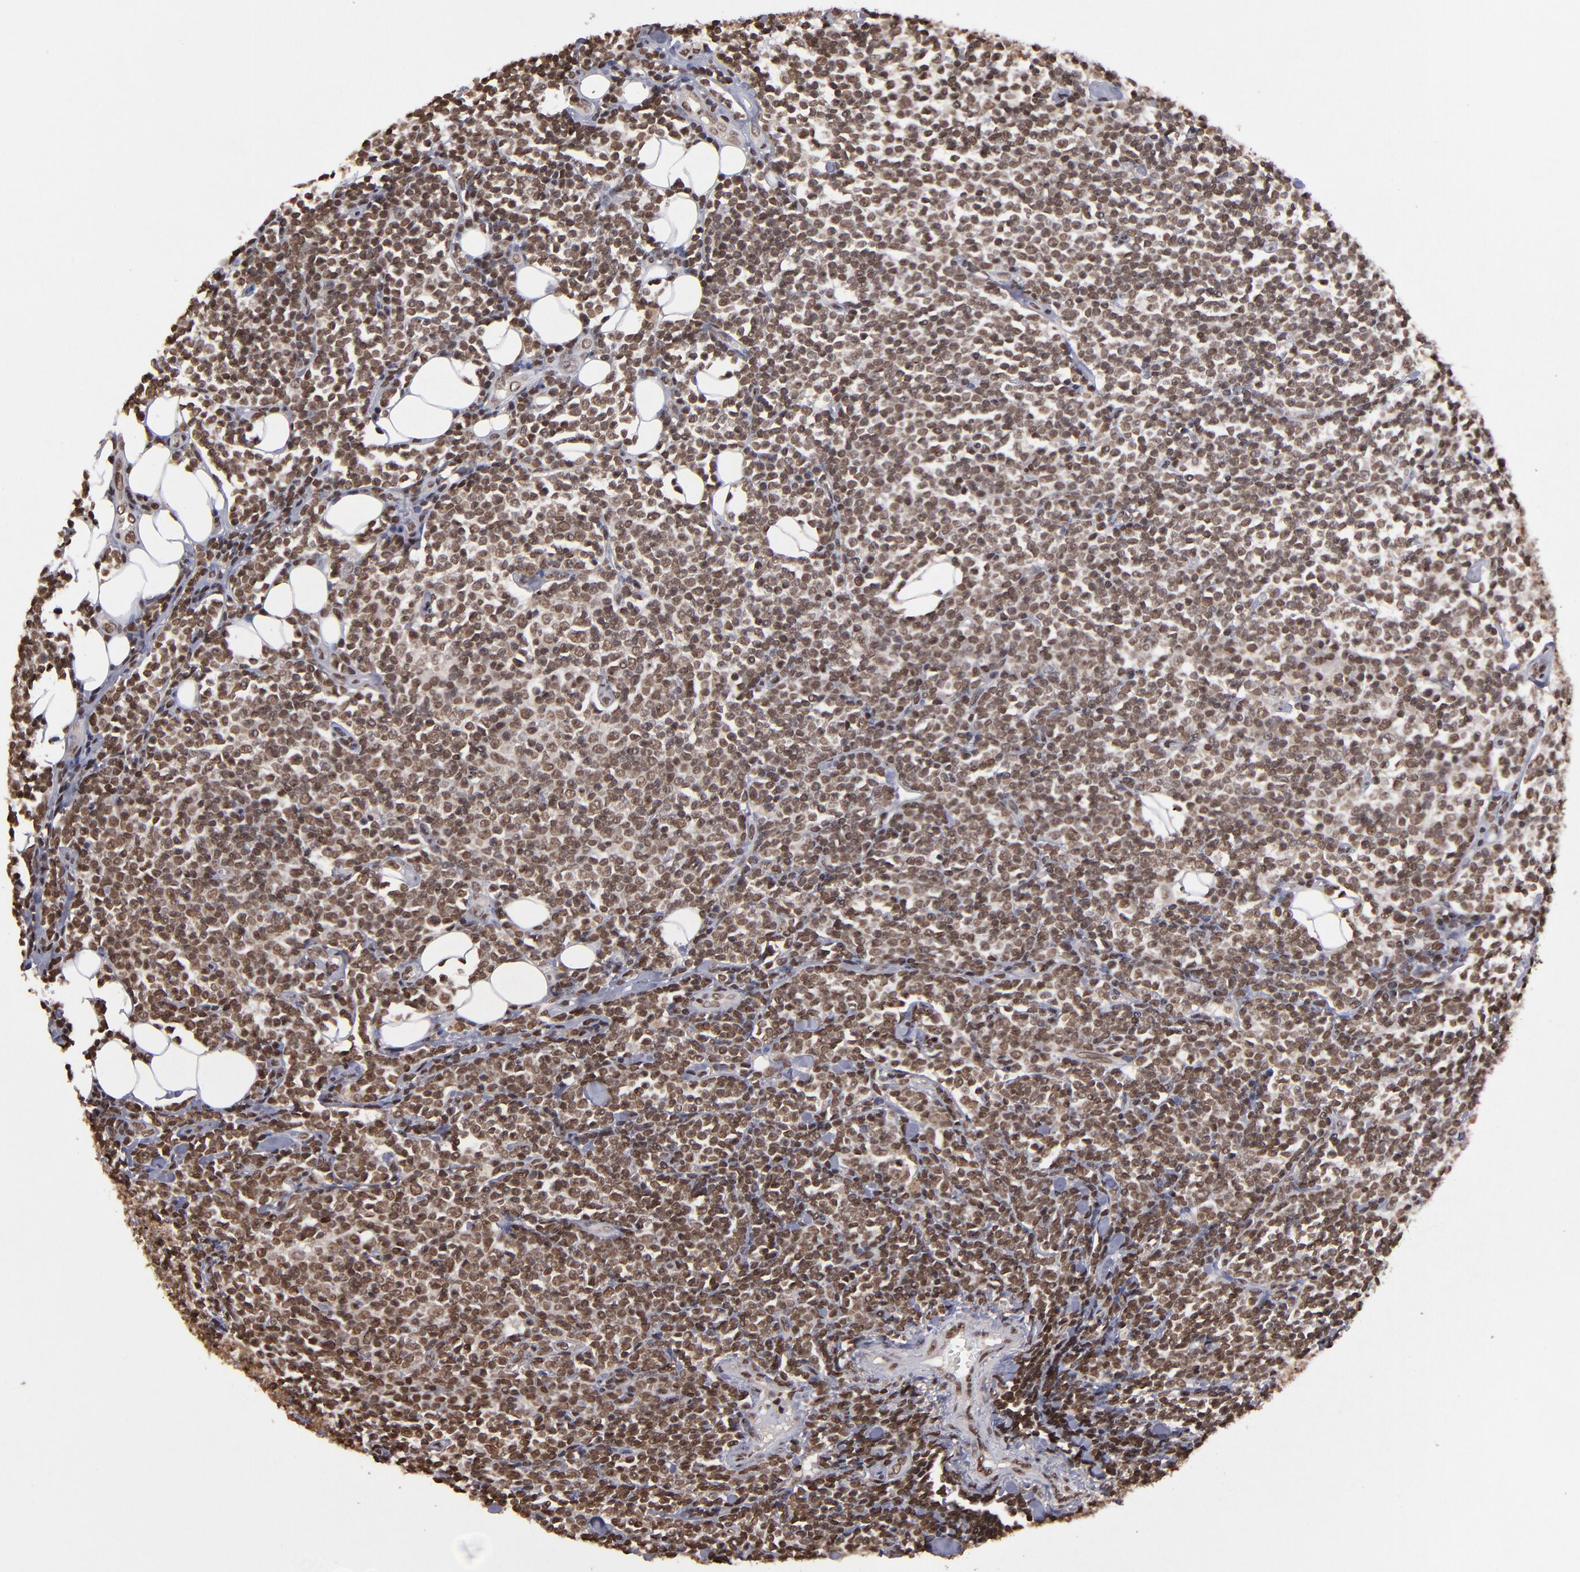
{"staining": {"intensity": "moderate", "quantity": ">75%", "location": "nuclear"}, "tissue": "lymphoma", "cell_type": "Tumor cells", "image_type": "cancer", "snomed": [{"axis": "morphology", "description": "Malignant lymphoma, non-Hodgkin's type, Low grade"}, {"axis": "topography", "description": "Soft tissue"}], "caption": "Immunohistochemistry of human lymphoma demonstrates medium levels of moderate nuclear positivity in about >75% of tumor cells. The protein is stained brown, and the nuclei are stained in blue (DAB (3,3'-diaminobenzidine) IHC with brightfield microscopy, high magnification).", "gene": "AKT1", "patient": {"sex": "male", "age": 92}}